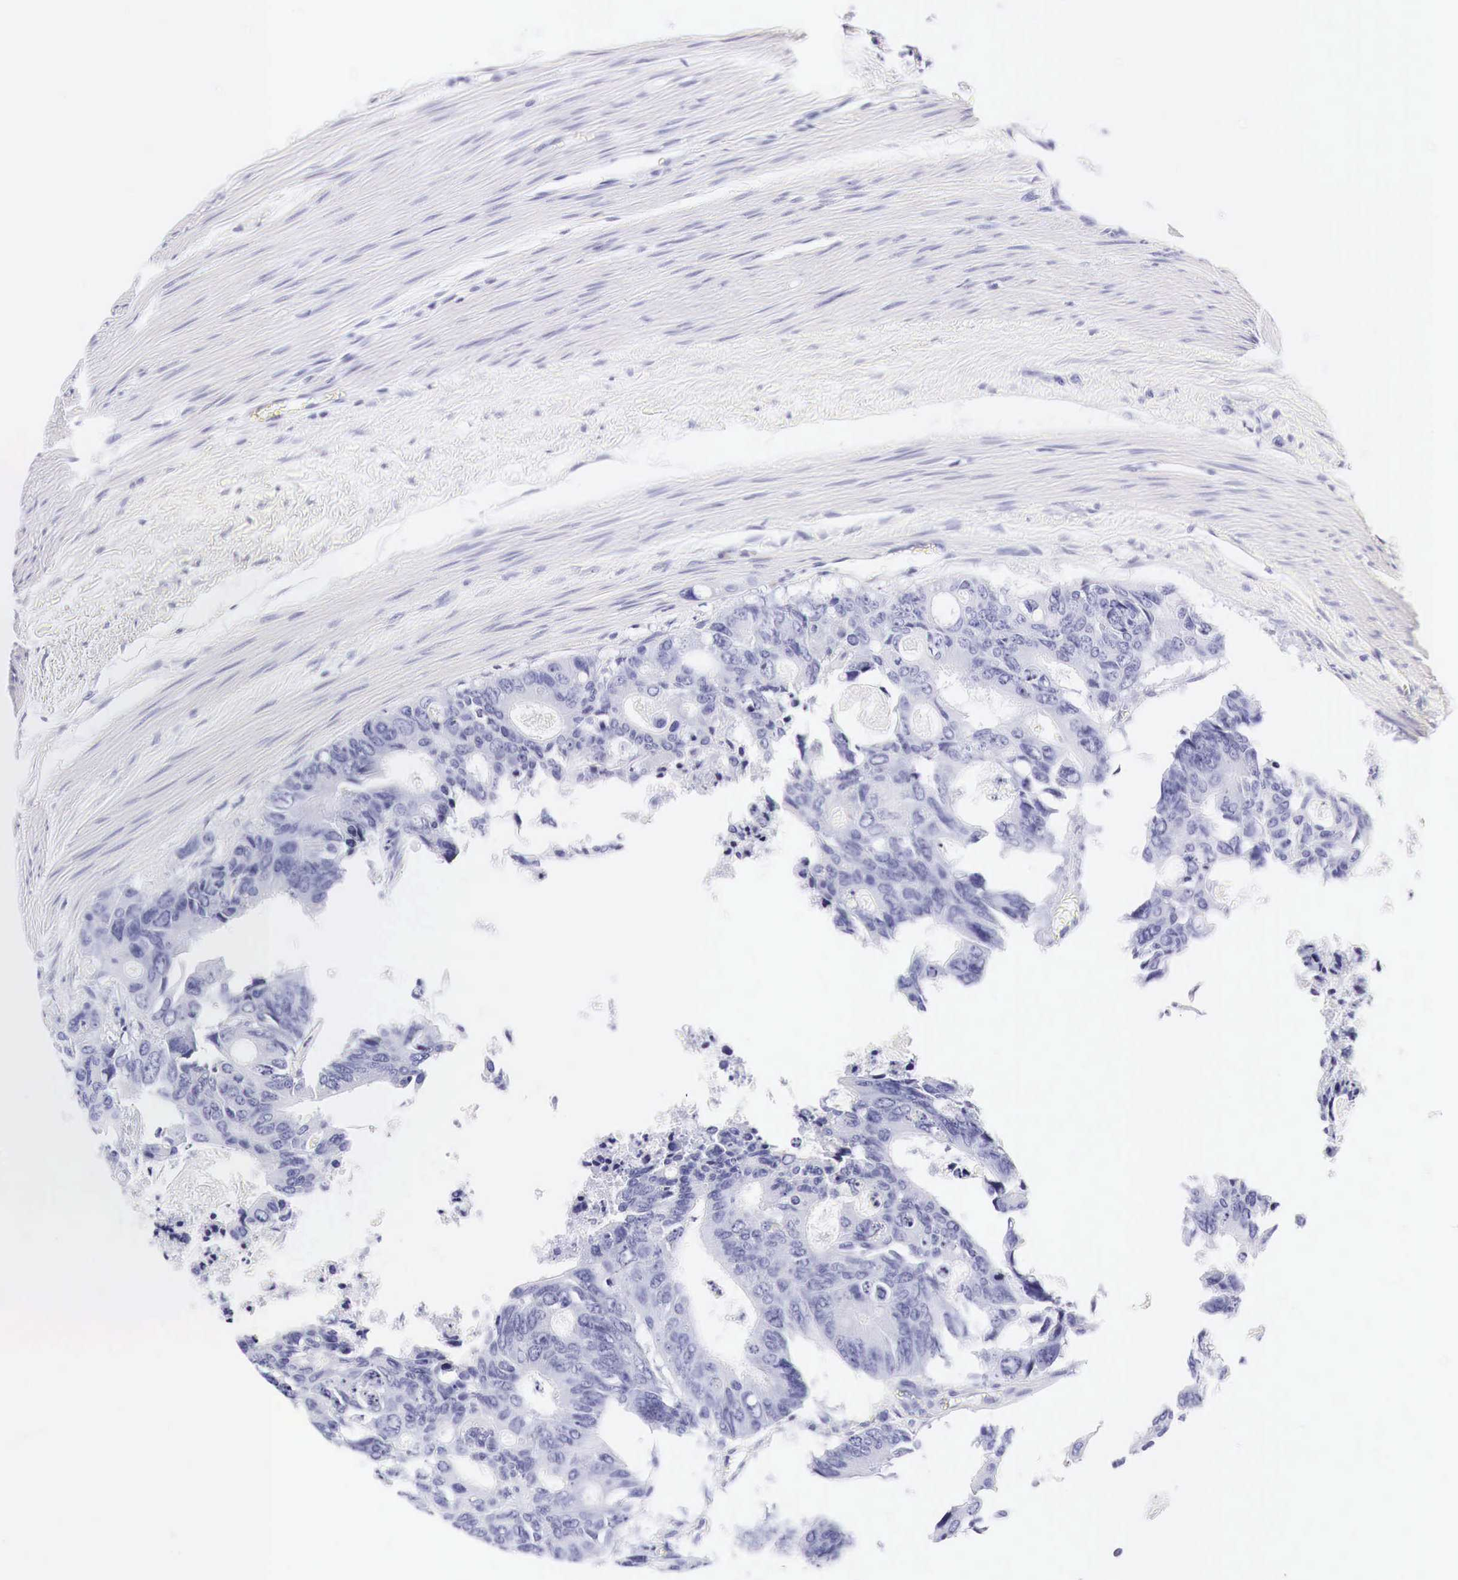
{"staining": {"intensity": "negative", "quantity": "none", "location": "none"}, "tissue": "colorectal cancer", "cell_type": "Tumor cells", "image_type": "cancer", "snomed": [{"axis": "morphology", "description": "Adenocarcinoma, NOS"}, {"axis": "topography", "description": "Rectum"}], "caption": "This is an IHC photomicrograph of colorectal cancer. There is no staining in tumor cells.", "gene": "ACP3", "patient": {"sex": "male", "age": 76}}